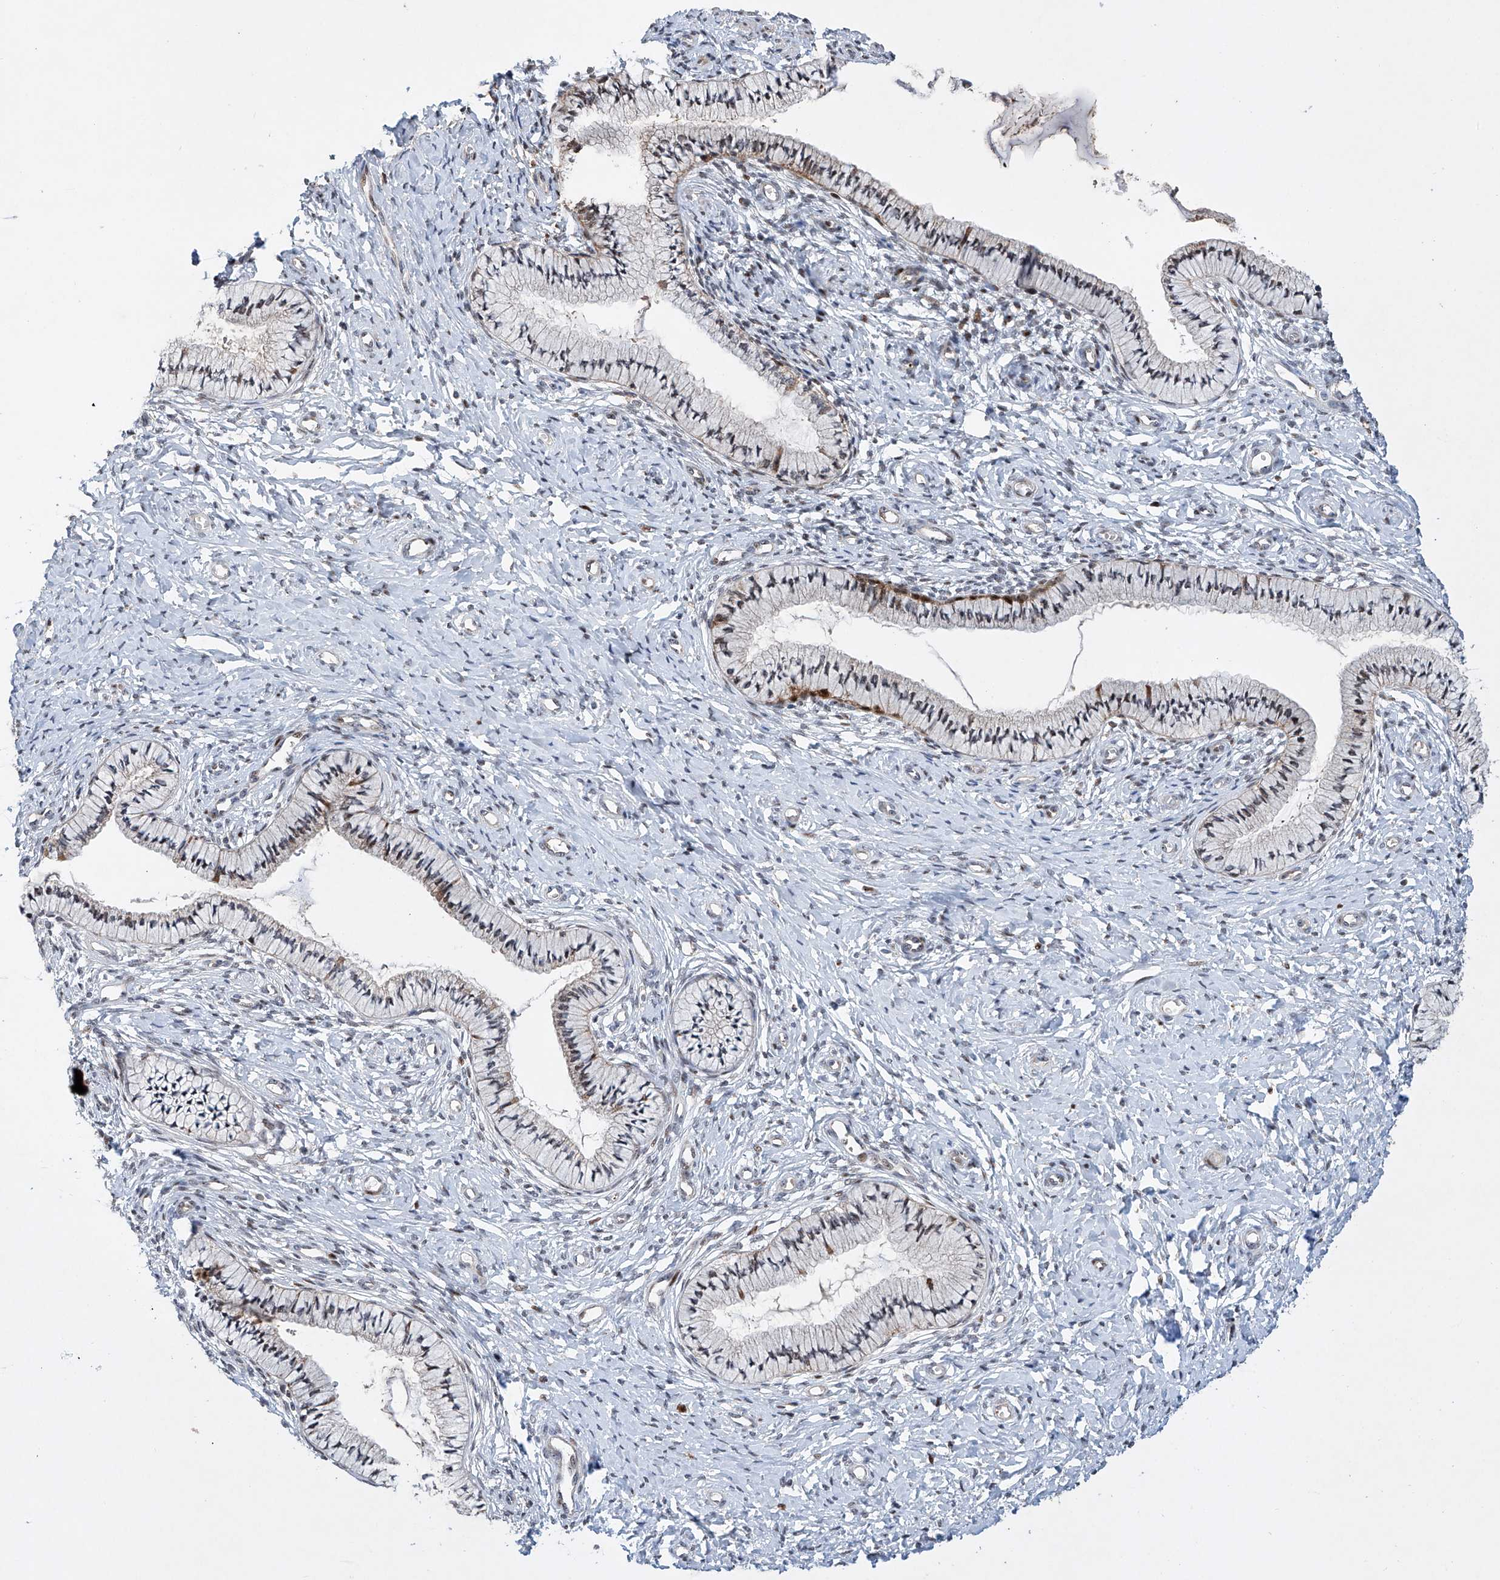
{"staining": {"intensity": "weak", "quantity": "<25%", "location": "cytoplasmic/membranous"}, "tissue": "cervix", "cell_type": "Glandular cells", "image_type": "normal", "snomed": [{"axis": "morphology", "description": "Normal tissue, NOS"}, {"axis": "topography", "description": "Cervix"}], "caption": "High power microscopy histopathology image of an immunohistochemistry (IHC) micrograph of benign cervix, revealing no significant expression in glandular cells. (DAB (3,3'-diaminobenzidine) immunohistochemistry (IHC) visualized using brightfield microscopy, high magnification).", "gene": "AFG1L", "patient": {"sex": "female", "age": 36}}